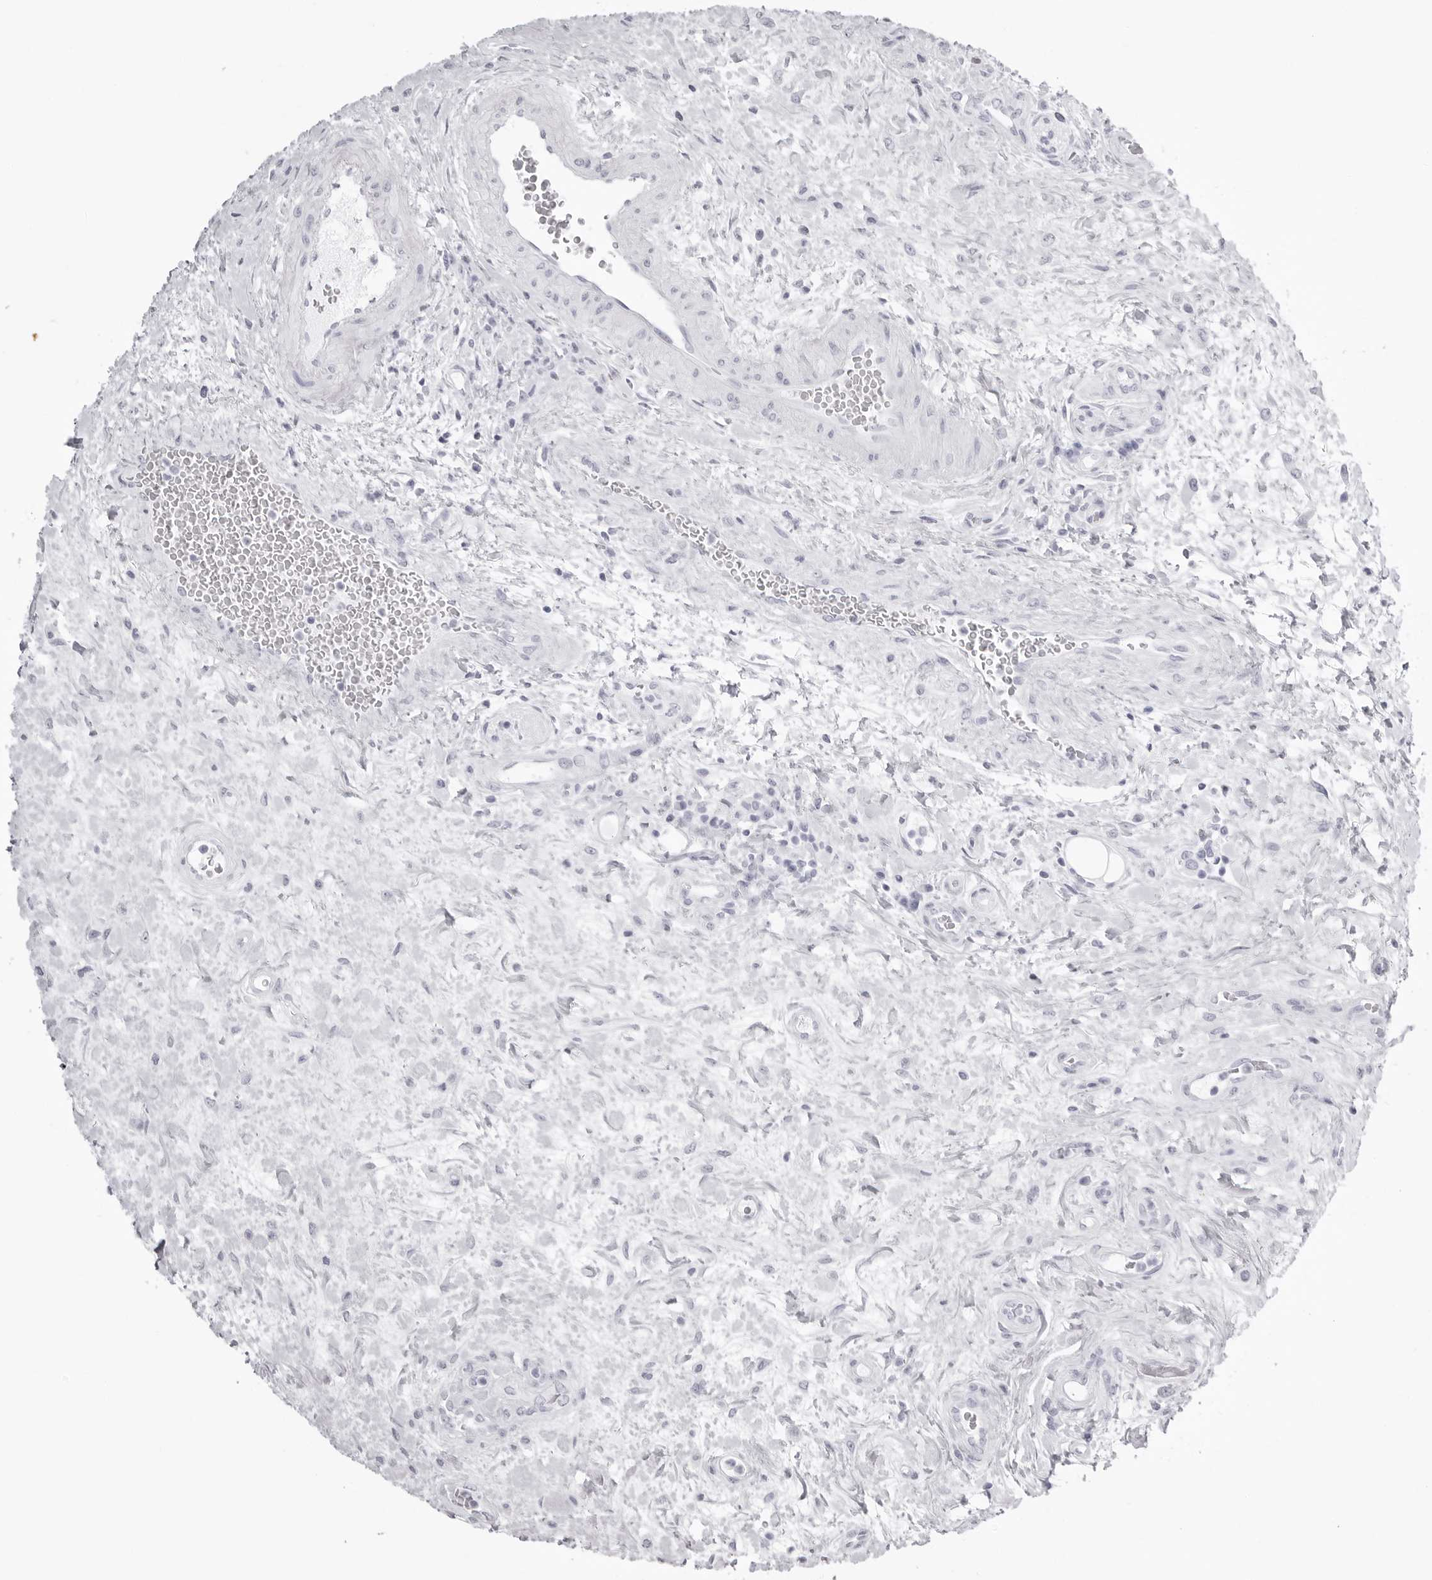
{"staining": {"intensity": "negative", "quantity": "none", "location": "none"}, "tissue": "urothelial cancer", "cell_type": "Tumor cells", "image_type": "cancer", "snomed": [{"axis": "morphology", "description": "Urothelial carcinoma, High grade"}, {"axis": "topography", "description": "Urinary bladder"}], "caption": "Urothelial cancer was stained to show a protein in brown. There is no significant staining in tumor cells.", "gene": "KLK9", "patient": {"sex": "male", "age": 50}}